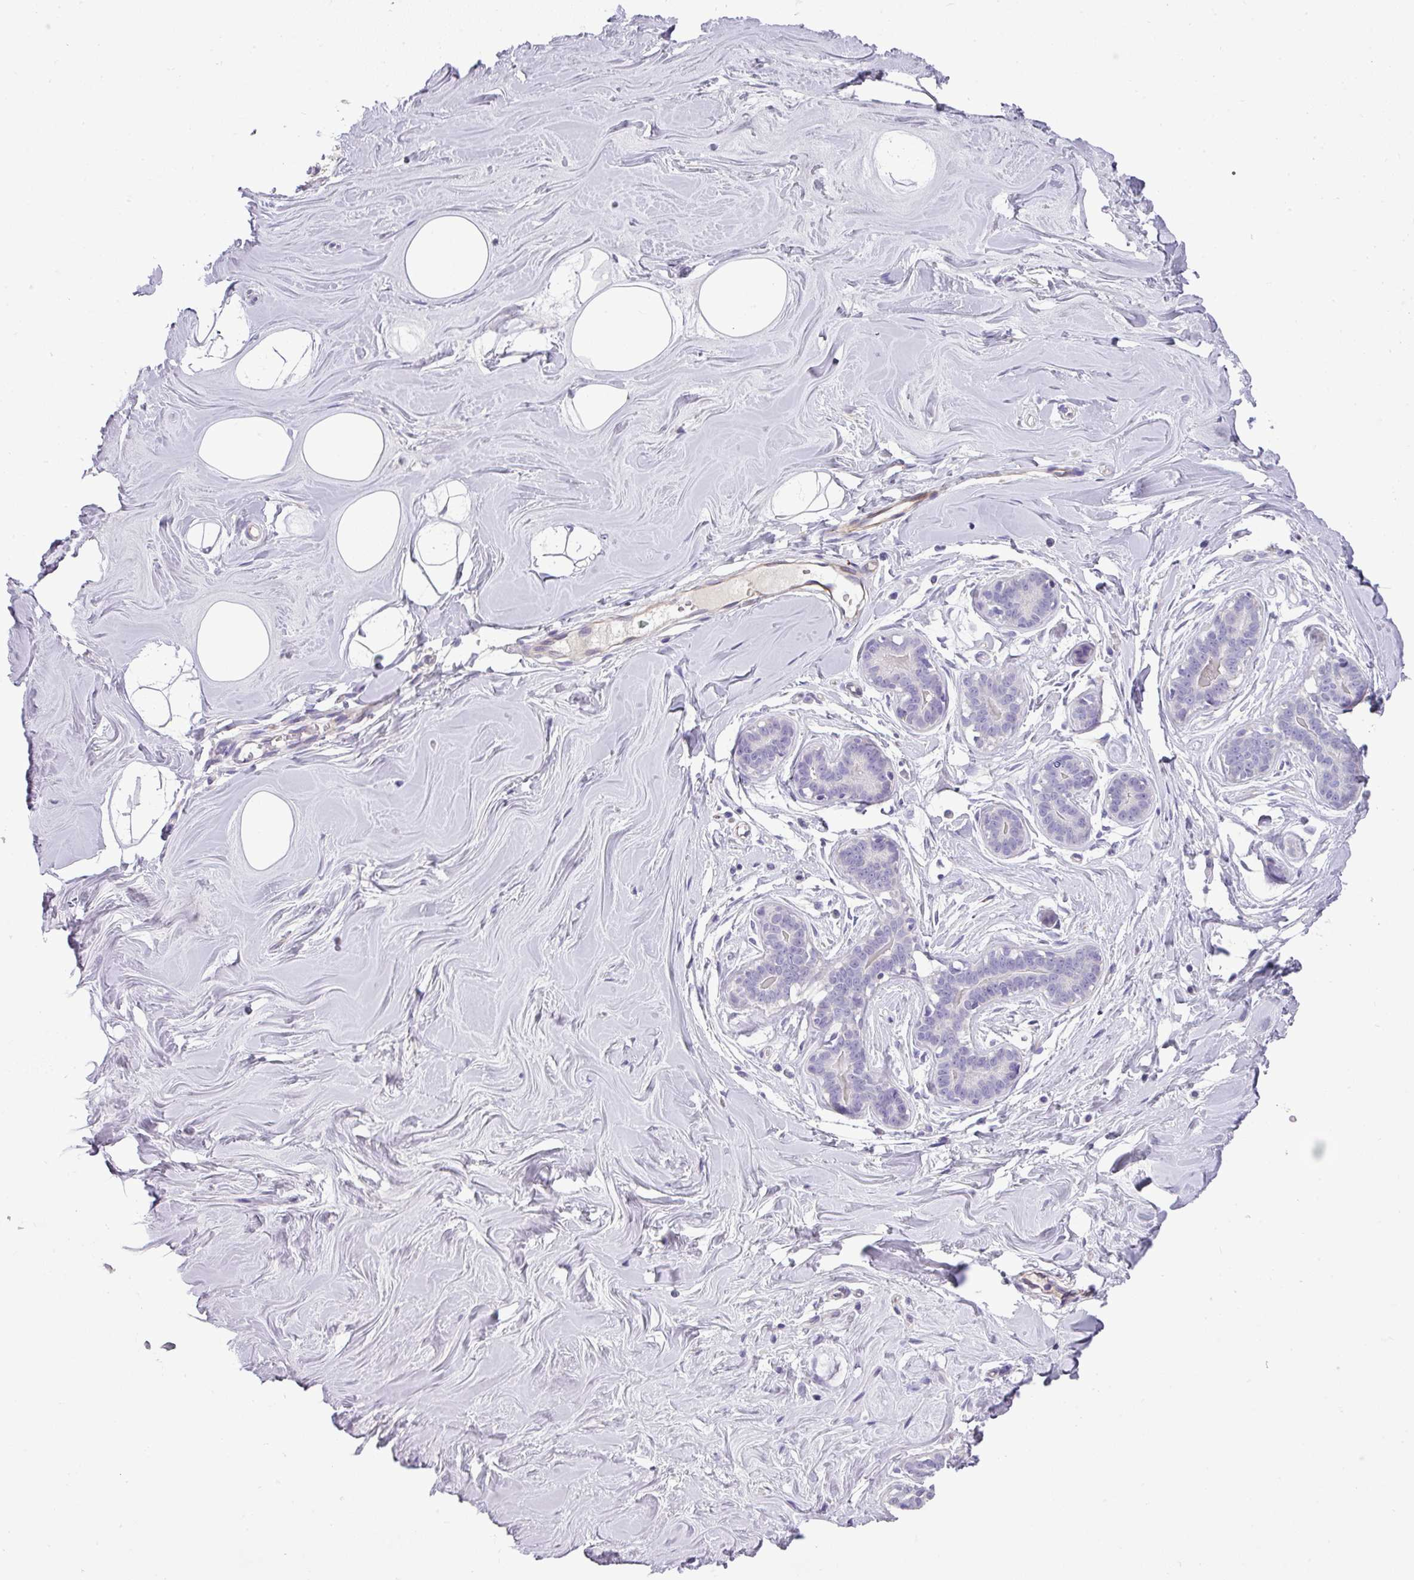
{"staining": {"intensity": "negative", "quantity": "none", "location": "none"}, "tissue": "breast", "cell_type": "Adipocytes", "image_type": "normal", "snomed": [{"axis": "morphology", "description": "Normal tissue, NOS"}, {"axis": "topography", "description": "Breast"}], "caption": "Protein analysis of normal breast exhibits no significant expression in adipocytes. (DAB immunohistochemistry (IHC) visualized using brightfield microscopy, high magnification).", "gene": "ENSG00000273748", "patient": {"sex": "female", "age": 25}}